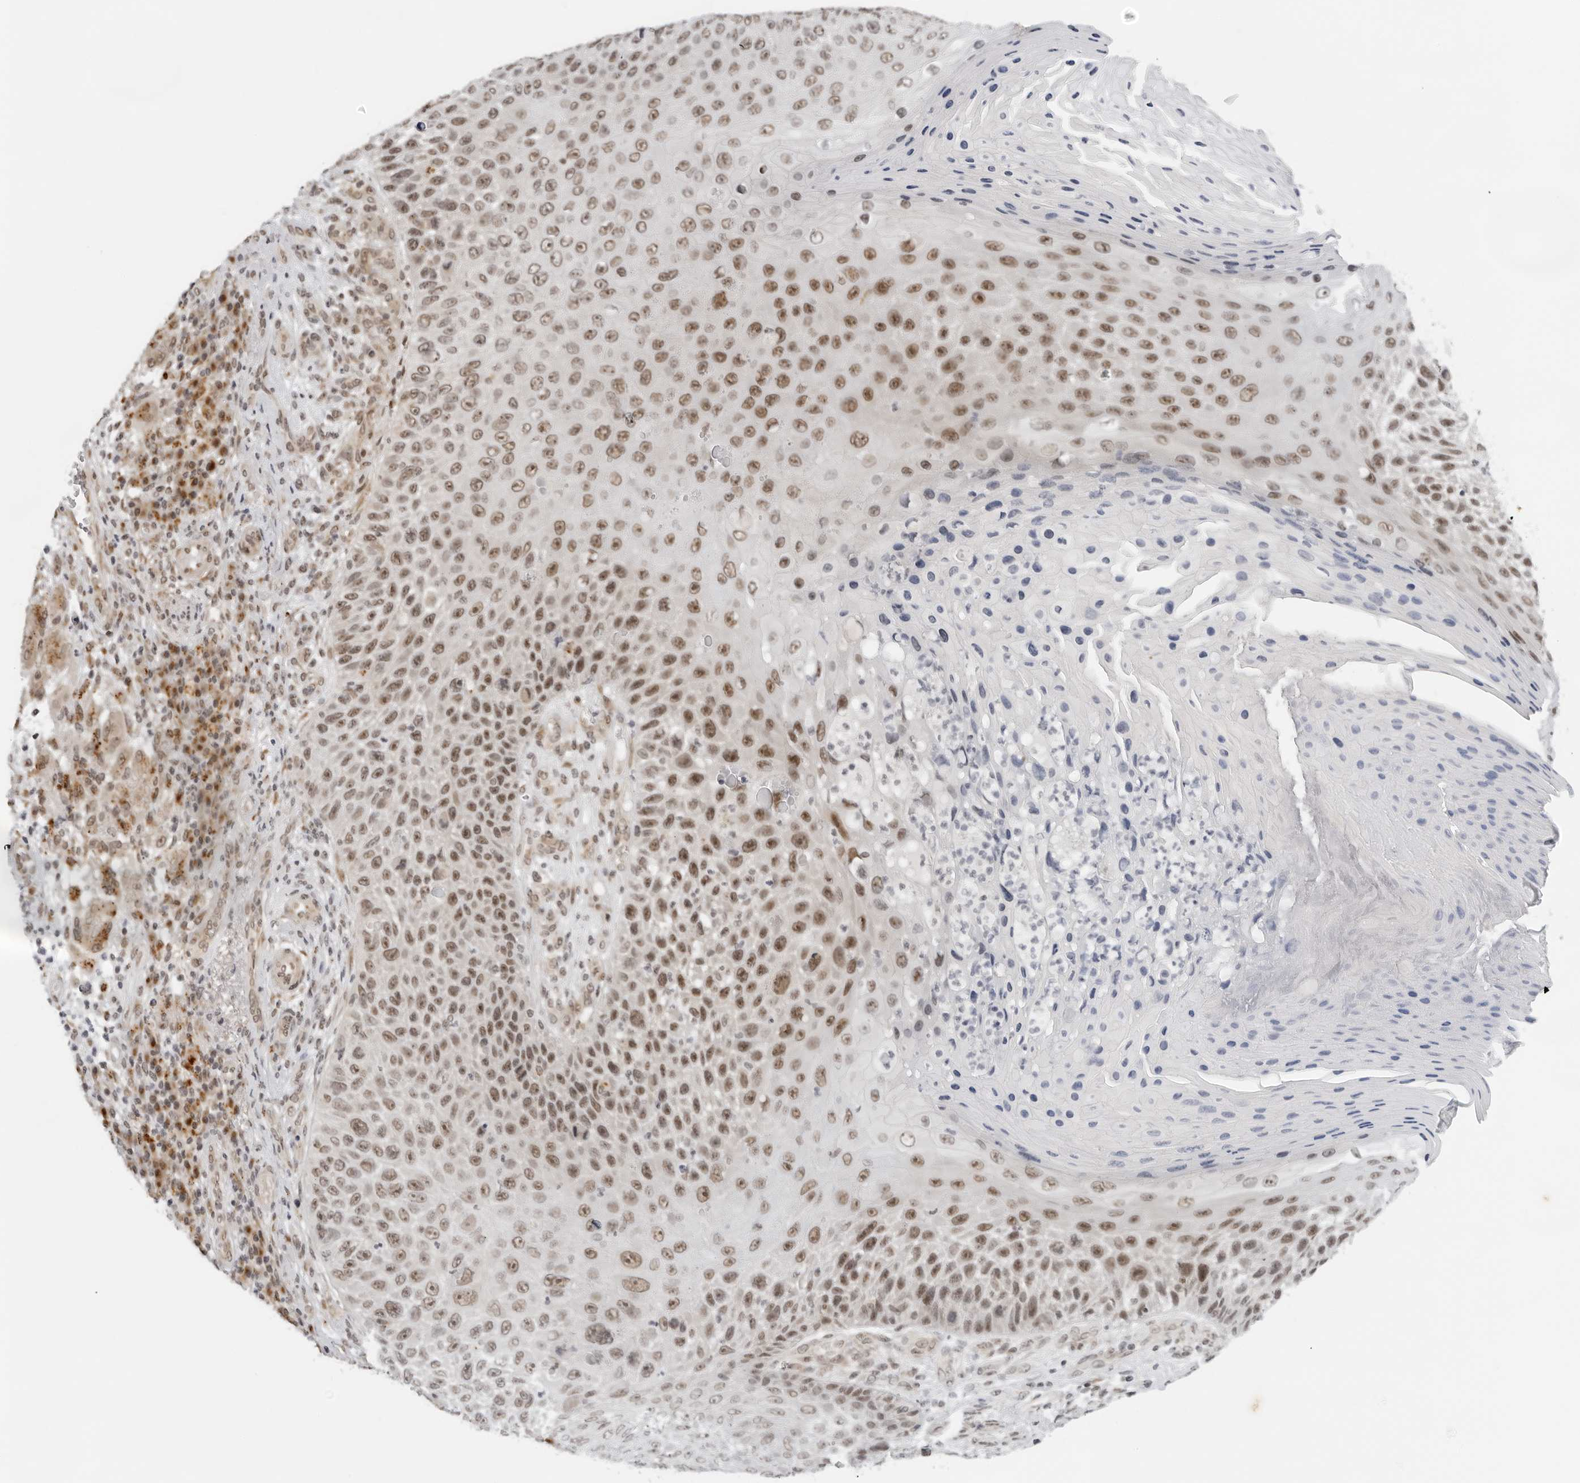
{"staining": {"intensity": "moderate", "quantity": ">75%", "location": "nuclear"}, "tissue": "skin cancer", "cell_type": "Tumor cells", "image_type": "cancer", "snomed": [{"axis": "morphology", "description": "Squamous cell carcinoma, NOS"}, {"axis": "topography", "description": "Skin"}], "caption": "Brown immunohistochemical staining in human skin squamous cell carcinoma reveals moderate nuclear positivity in about >75% of tumor cells.", "gene": "TOX4", "patient": {"sex": "female", "age": 88}}